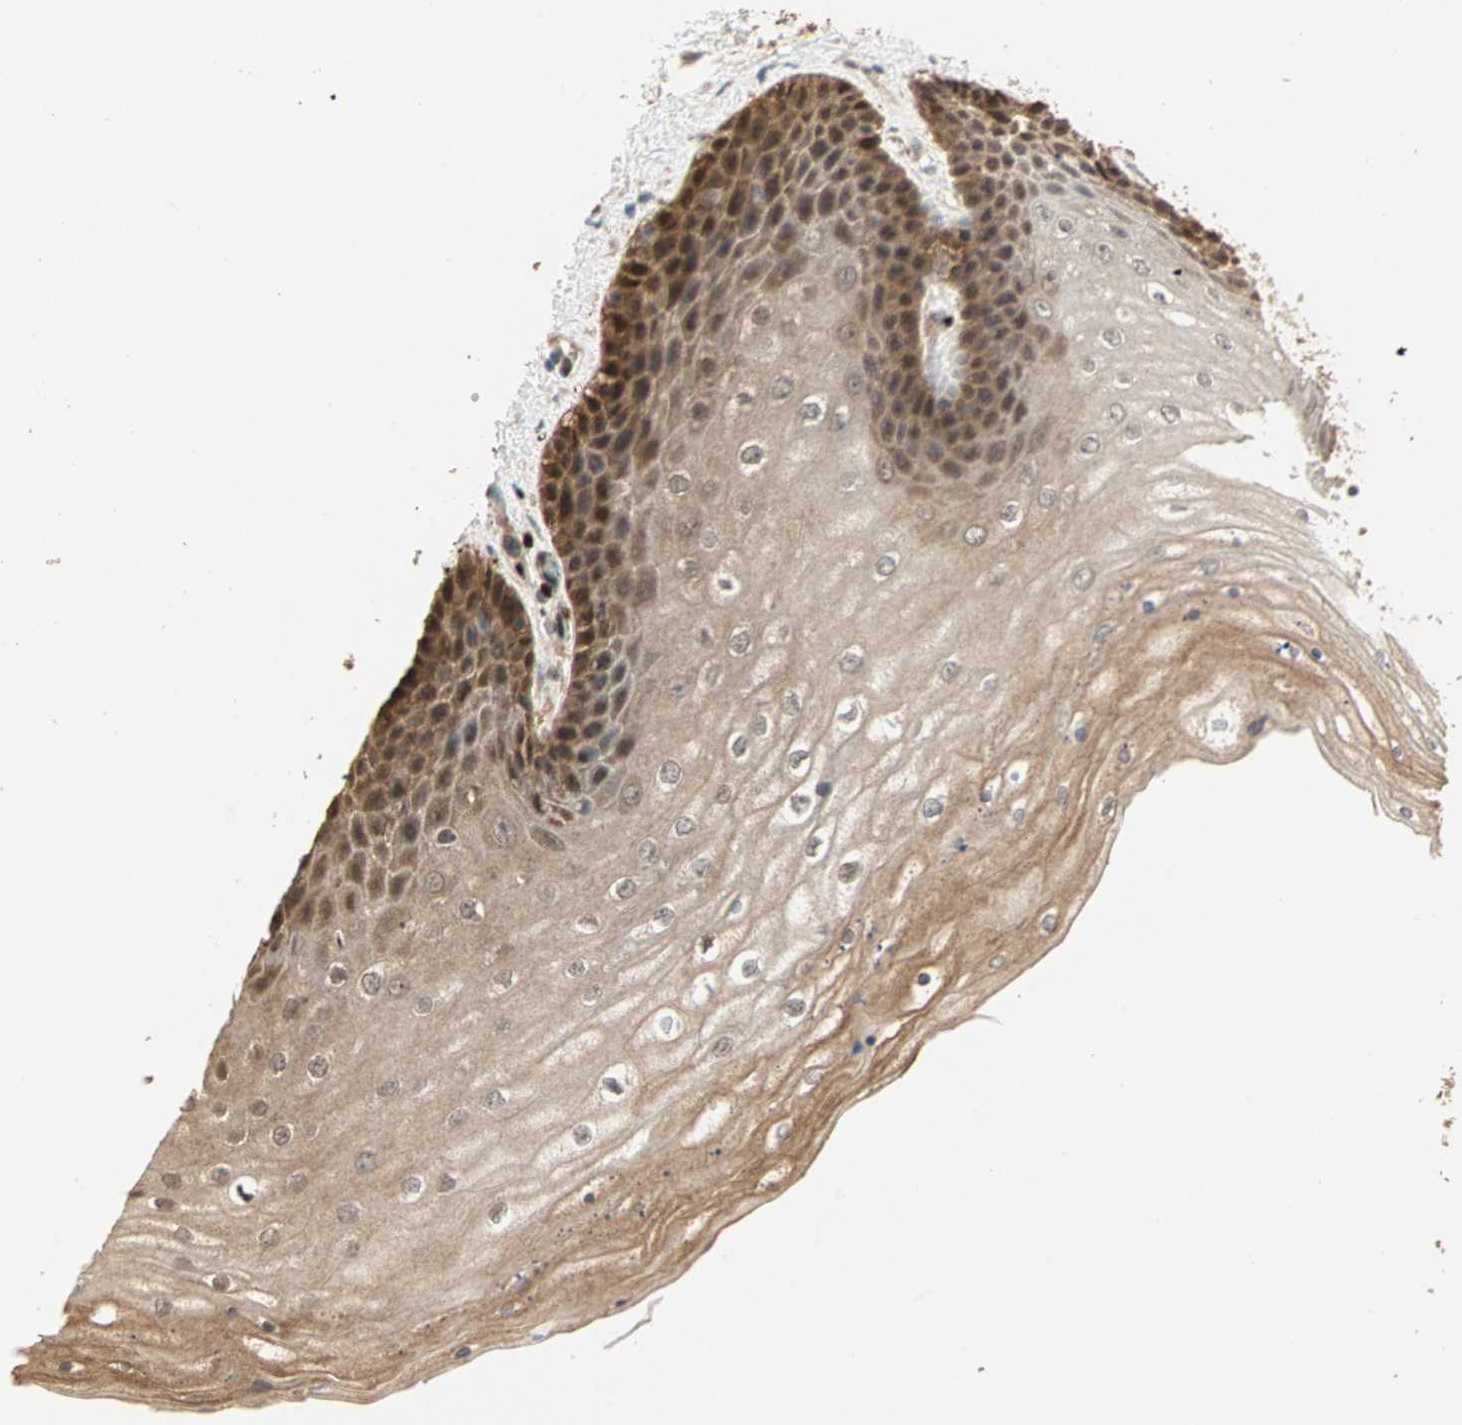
{"staining": {"intensity": "strong", "quantity": ">75%", "location": "cytoplasmic/membranous,nuclear"}, "tissue": "skin", "cell_type": "Epidermal cells", "image_type": "normal", "snomed": [{"axis": "morphology", "description": "Normal tissue, NOS"}, {"axis": "topography", "description": "Anal"}], "caption": "Immunohistochemistry (IHC) of unremarkable skin displays high levels of strong cytoplasmic/membranous,nuclear staining in about >75% of epidermal cells. (DAB (3,3'-diaminobenzidine) IHC, brown staining for protein, blue staining for nuclei).", "gene": "DRG2", "patient": {"sex": "female", "age": 46}}